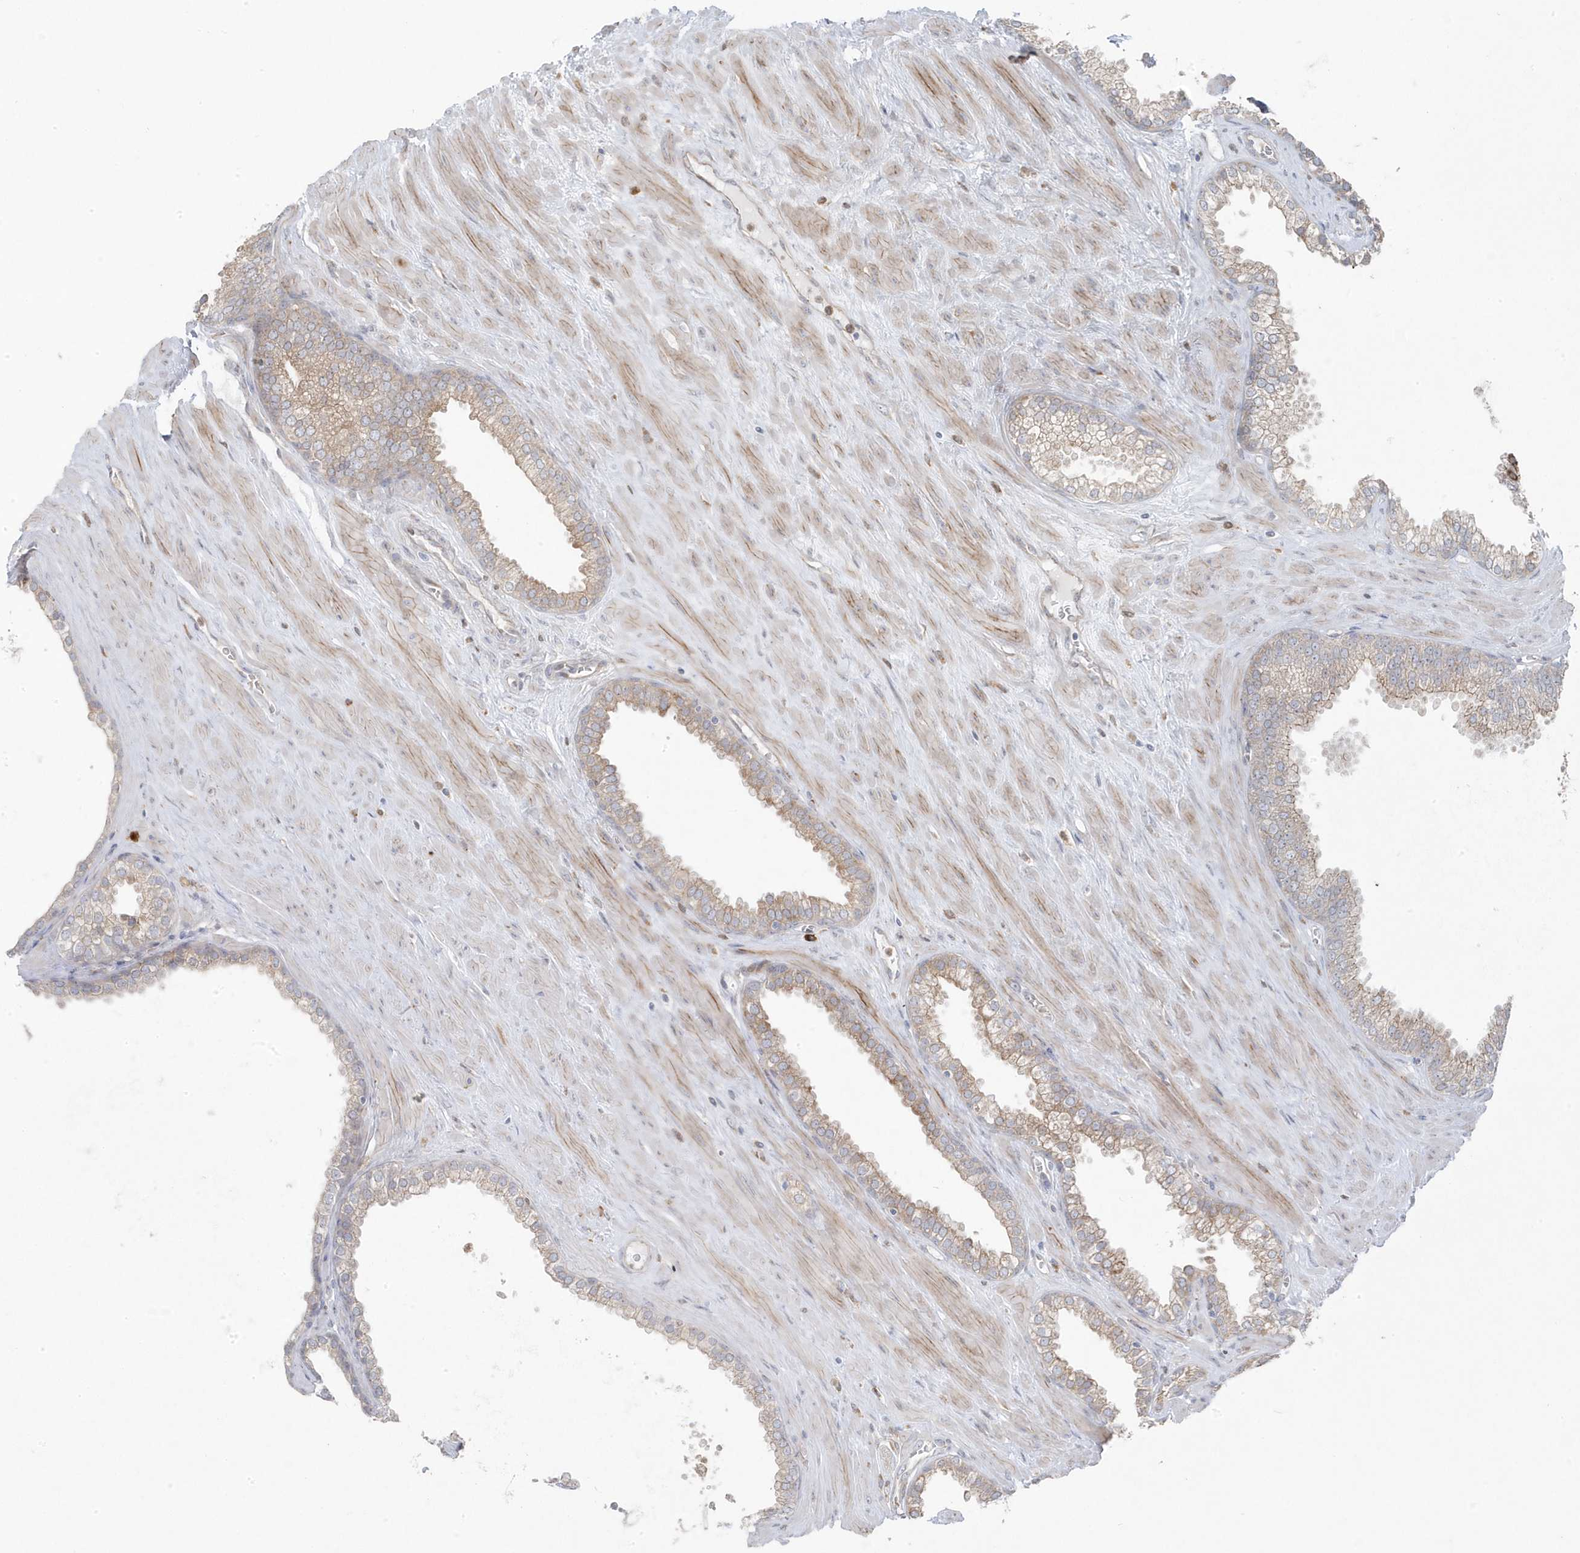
{"staining": {"intensity": "weak", "quantity": ">75%", "location": "cytoplasmic/membranous"}, "tissue": "prostate cancer", "cell_type": "Tumor cells", "image_type": "cancer", "snomed": [{"axis": "morphology", "description": "Adenocarcinoma, Low grade"}, {"axis": "topography", "description": "Prostate"}], "caption": "Prostate cancer tissue exhibits weak cytoplasmic/membranous staining in approximately >75% of tumor cells, visualized by immunohistochemistry.", "gene": "ZNF654", "patient": {"sex": "male", "age": 62}}